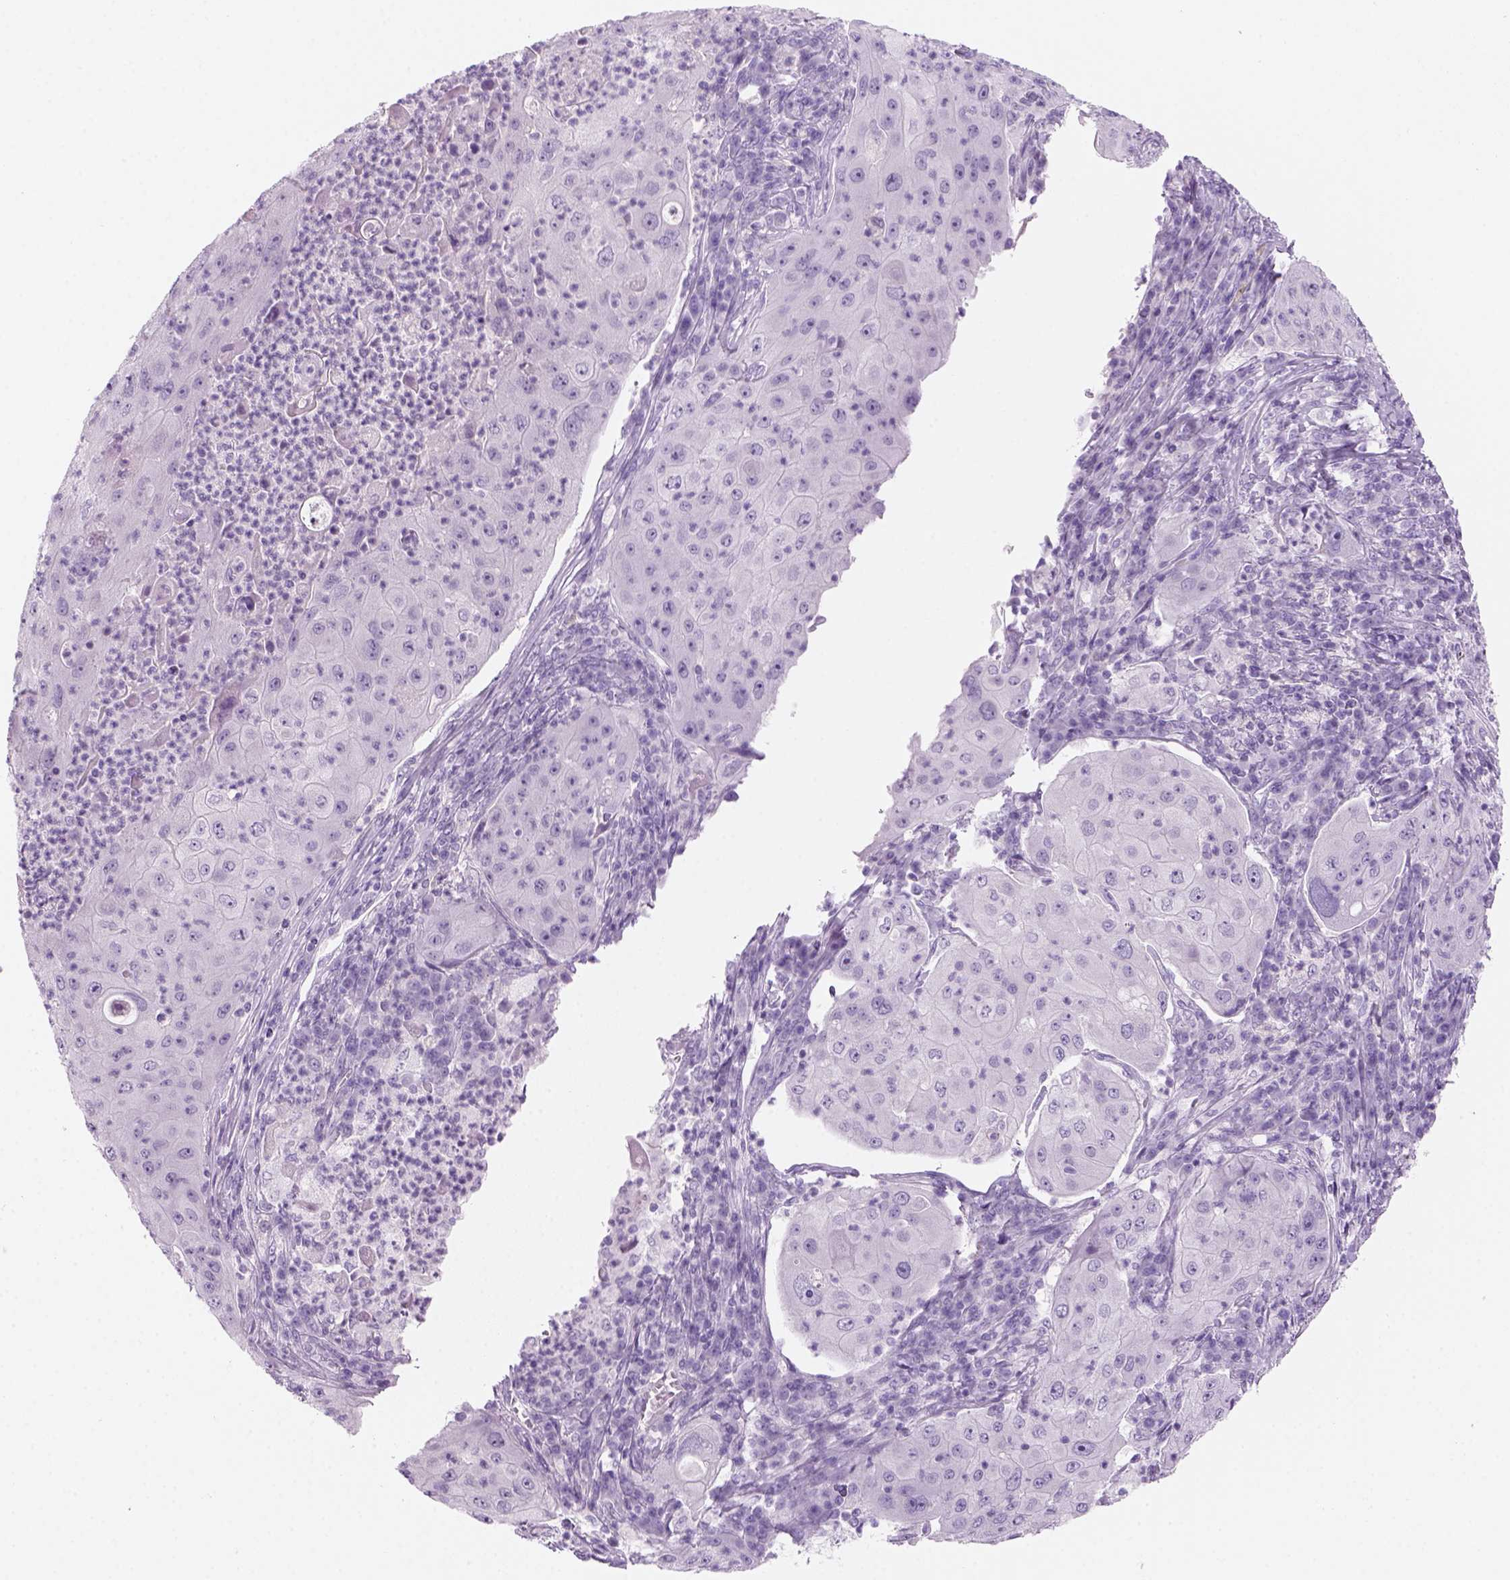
{"staining": {"intensity": "negative", "quantity": "none", "location": "none"}, "tissue": "lung cancer", "cell_type": "Tumor cells", "image_type": "cancer", "snomed": [{"axis": "morphology", "description": "Squamous cell carcinoma, NOS"}, {"axis": "topography", "description": "Lung"}], "caption": "Photomicrograph shows no protein staining in tumor cells of squamous cell carcinoma (lung) tissue.", "gene": "KRTAP11-1", "patient": {"sex": "female", "age": 59}}